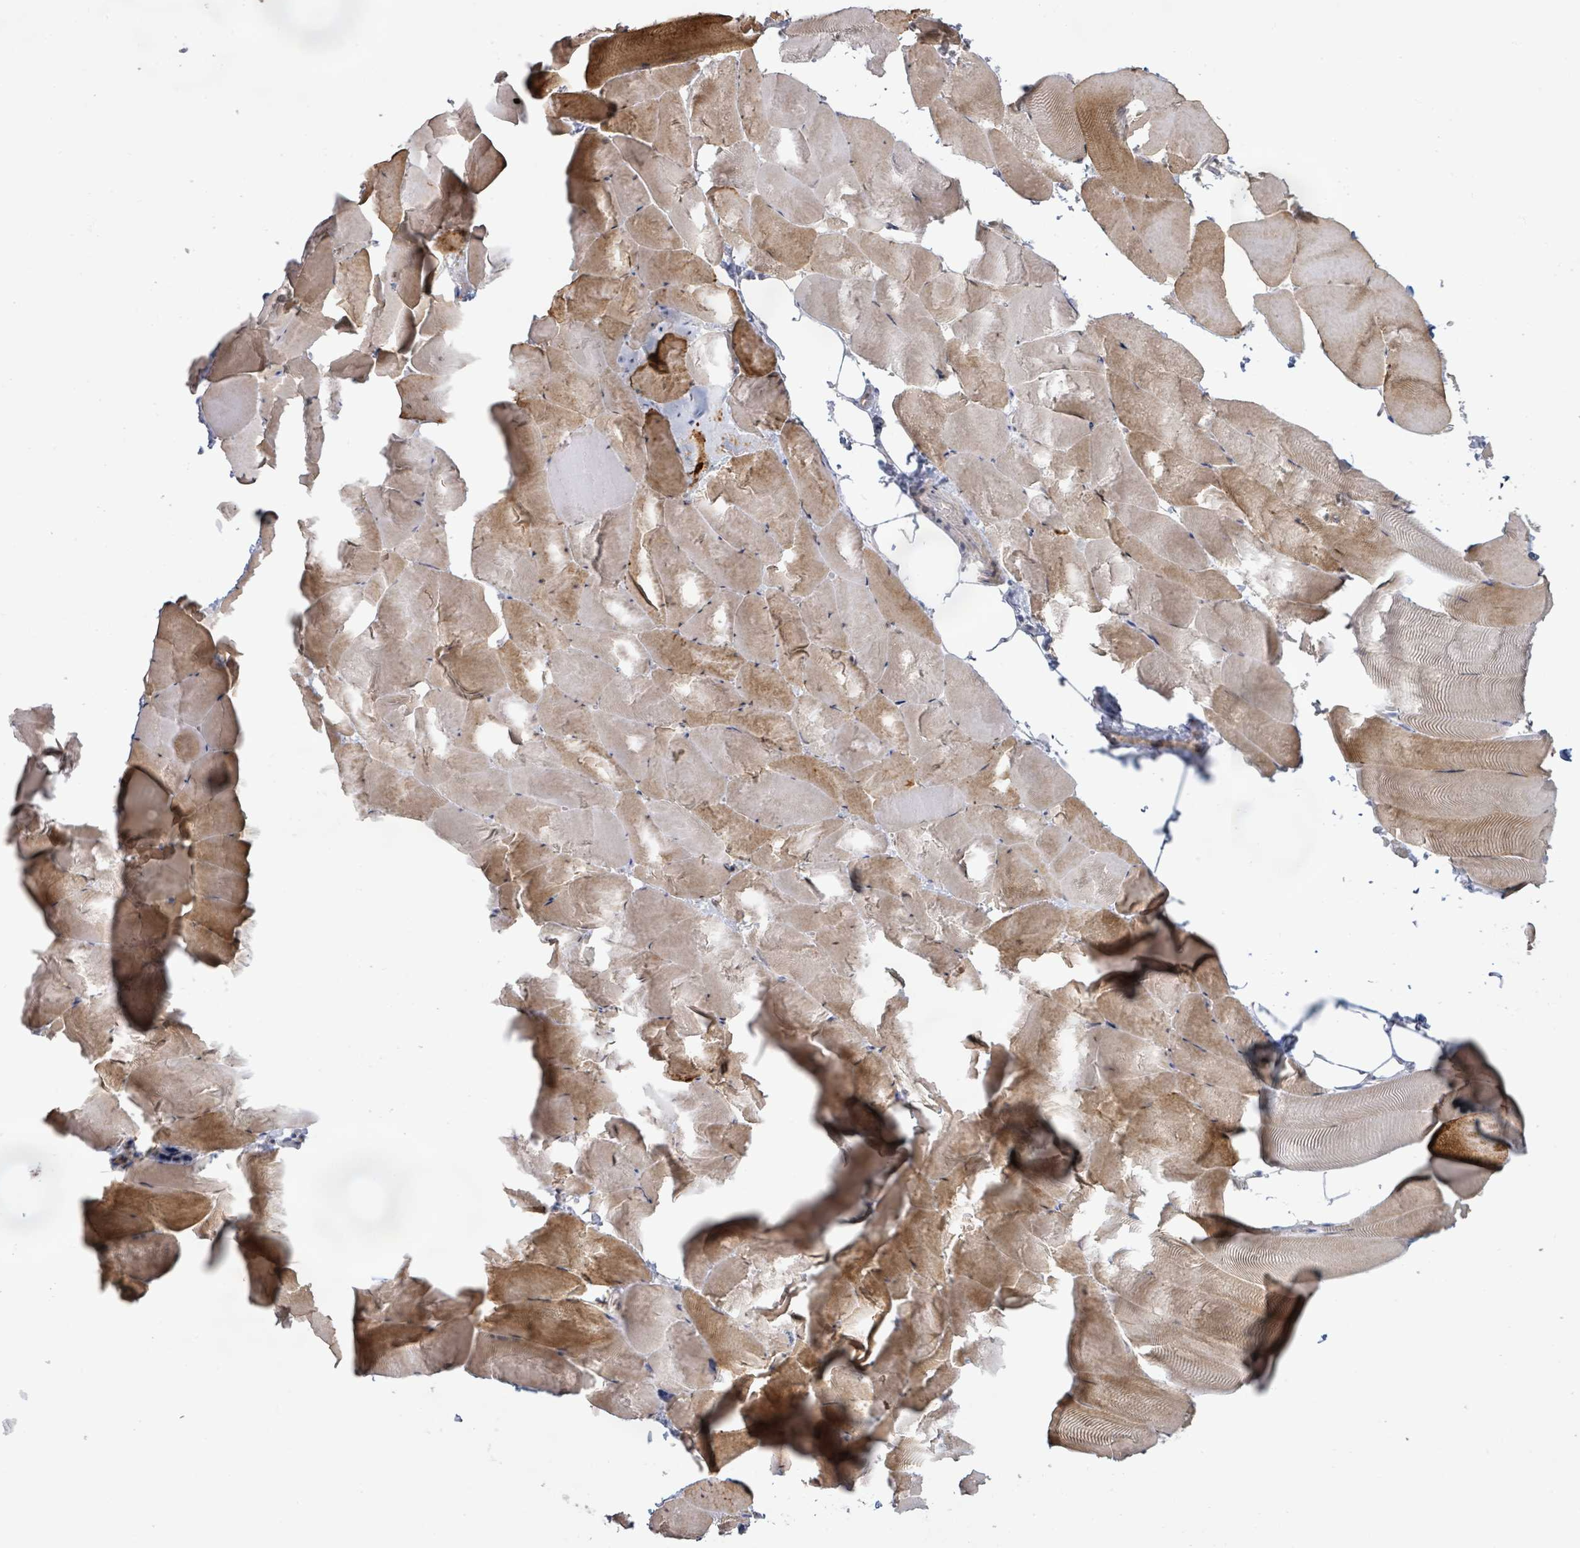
{"staining": {"intensity": "moderate", "quantity": "25%-75%", "location": "cytoplasmic/membranous"}, "tissue": "skeletal muscle", "cell_type": "Myocytes", "image_type": "normal", "snomed": [{"axis": "morphology", "description": "Normal tissue, NOS"}, {"axis": "topography", "description": "Skeletal muscle"}], "caption": "A brown stain highlights moderate cytoplasmic/membranous positivity of a protein in myocytes of benign human skeletal muscle.", "gene": "KCNS2", "patient": {"sex": "female", "age": 64}}